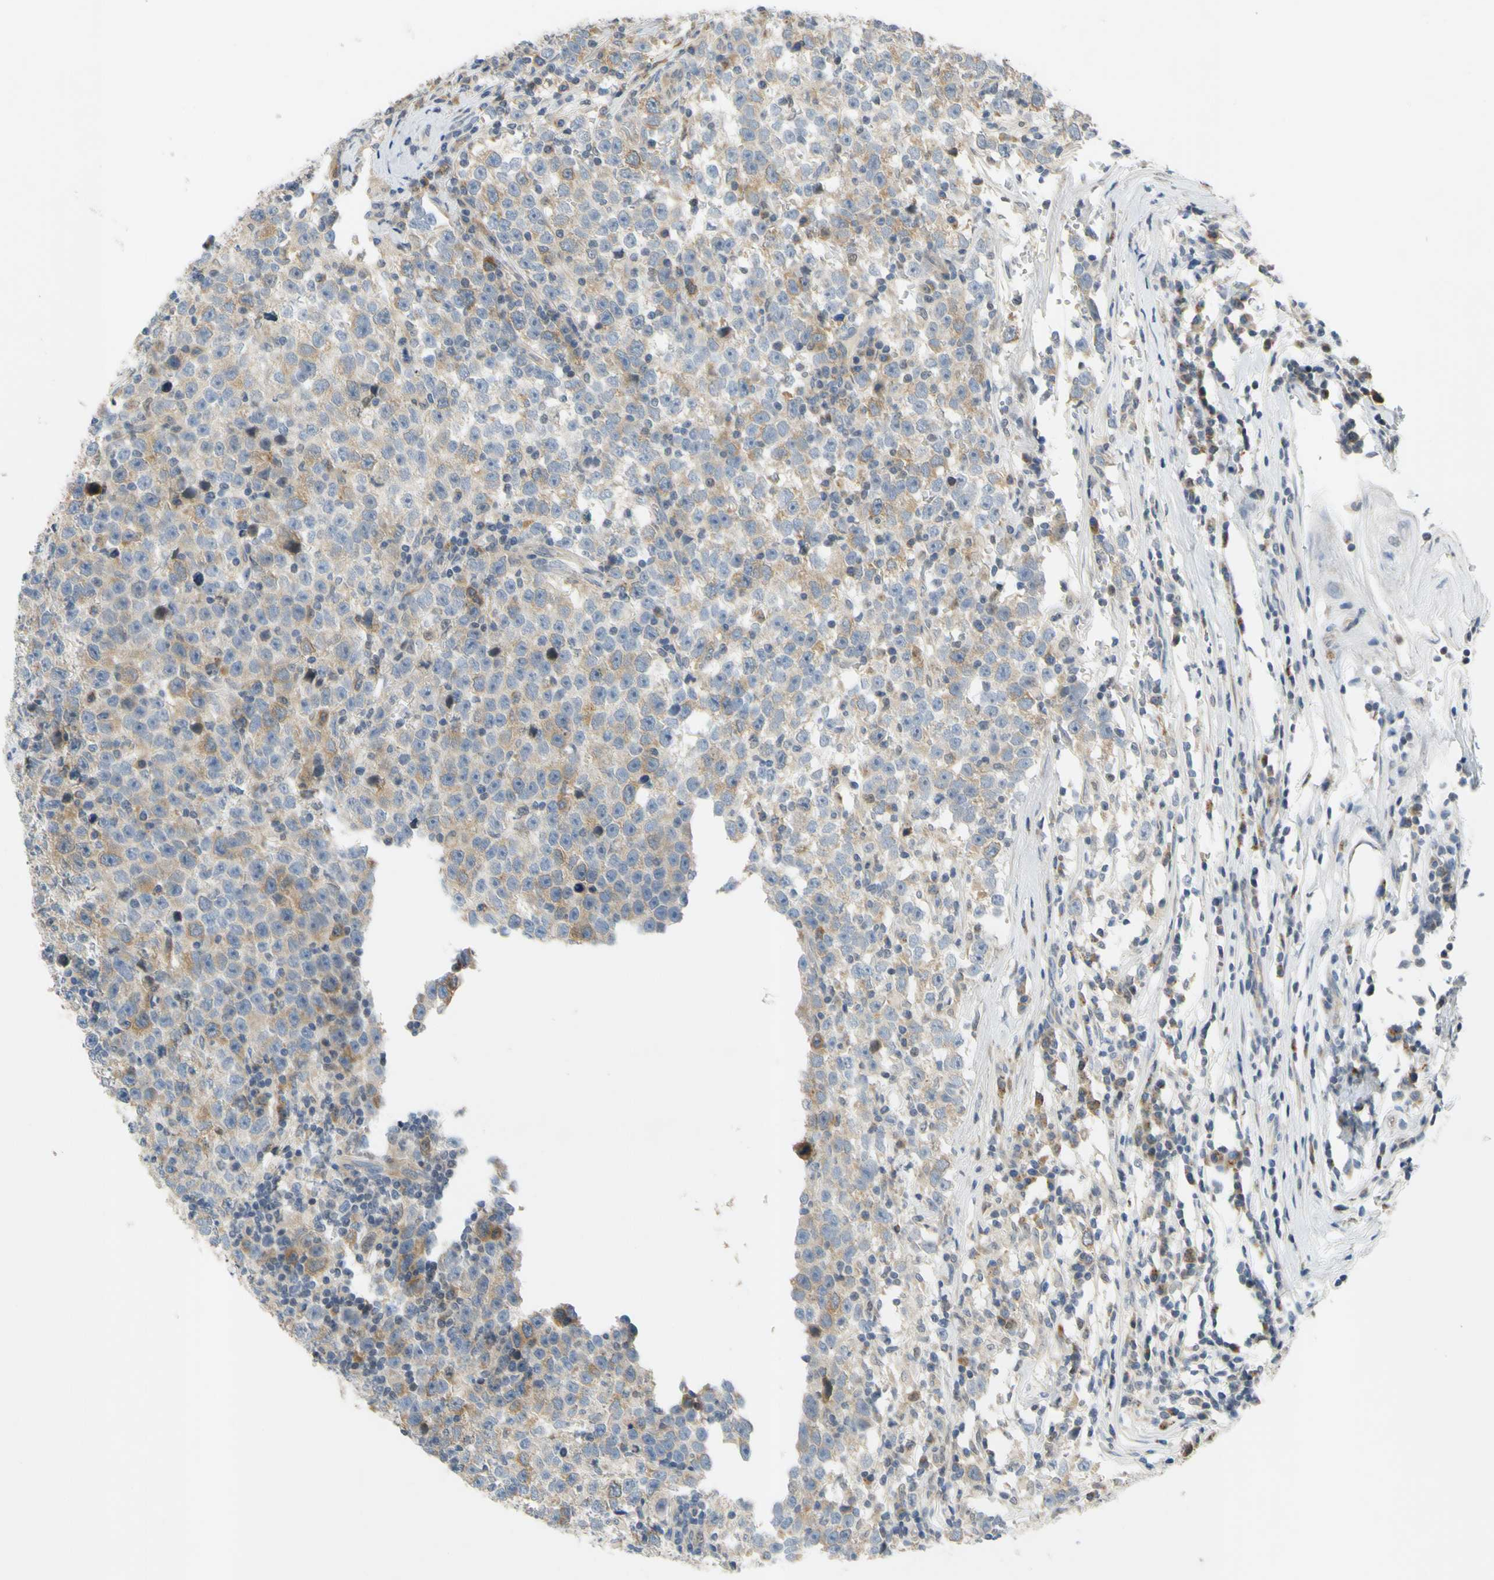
{"staining": {"intensity": "weak", "quantity": ">75%", "location": "cytoplasmic/membranous"}, "tissue": "testis cancer", "cell_type": "Tumor cells", "image_type": "cancer", "snomed": [{"axis": "morphology", "description": "Seminoma, NOS"}, {"axis": "topography", "description": "Testis"}], "caption": "Immunohistochemical staining of human testis cancer (seminoma) shows low levels of weak cytoplasmic/membranous protein staining in about >75% of tumor cells.", "gene": "CCNB2", "patient": {"sex": "male", "age": 43}}